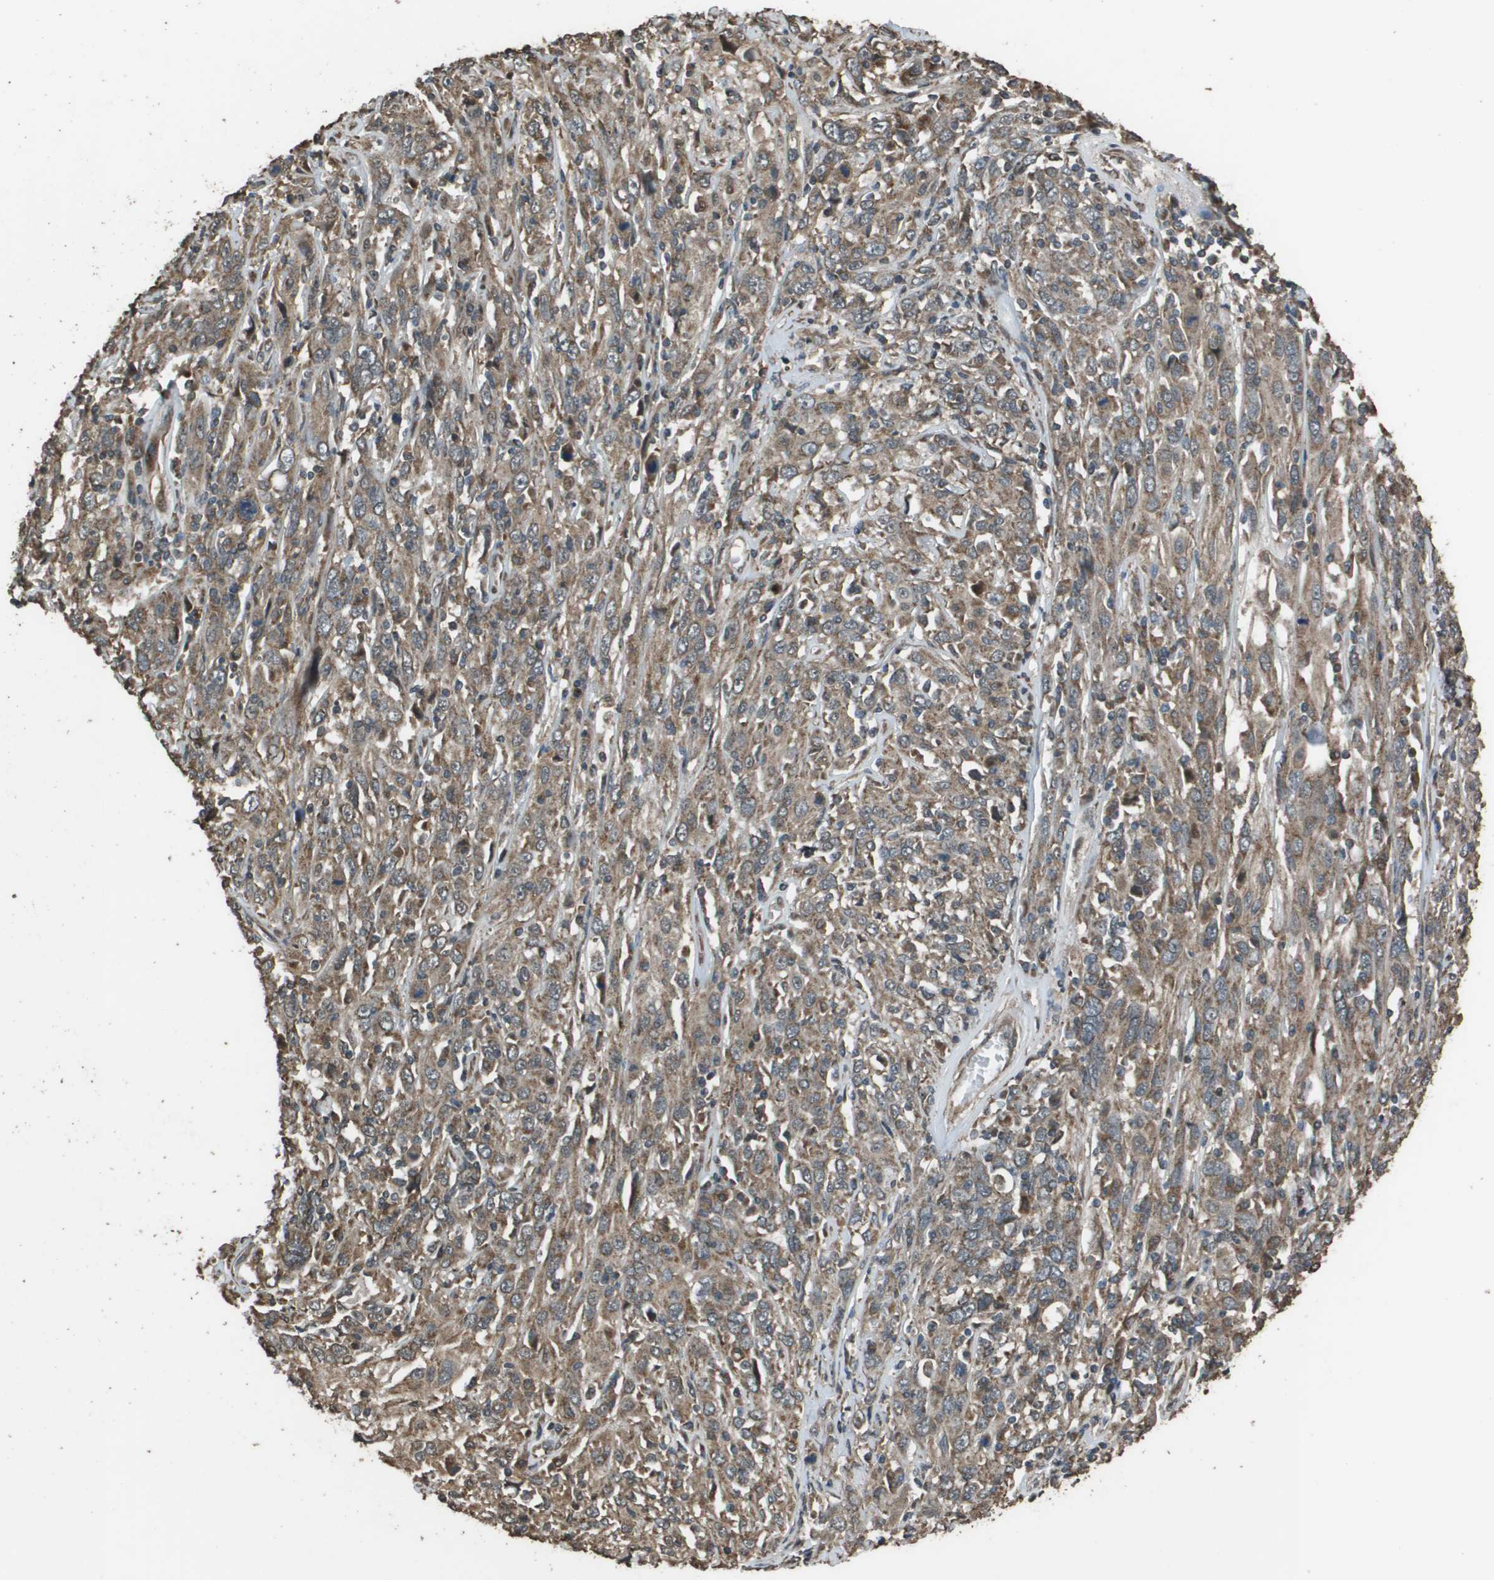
{"staining": {"intensity": "moderate", "quantity": ">75%", "location": "cytoplasmic/membranous"}, "tissue": "cervical cancer", "cell_type": "Tumor cells", "image_type": "cancer", "snomed": [{"axis": "morphology", "description": "Squamous cell carcinoma, NOS"}, {"axis": "topography", "description": "Cervix"}], "caption": "Human cervical cancer stained for a protein (brown) reveals moderate cytoplasmic/membranous positive positivity in approximately >75% of tumor cells.", "gene": "FIG4", "patient": {"sex": "female", "age": 46}}